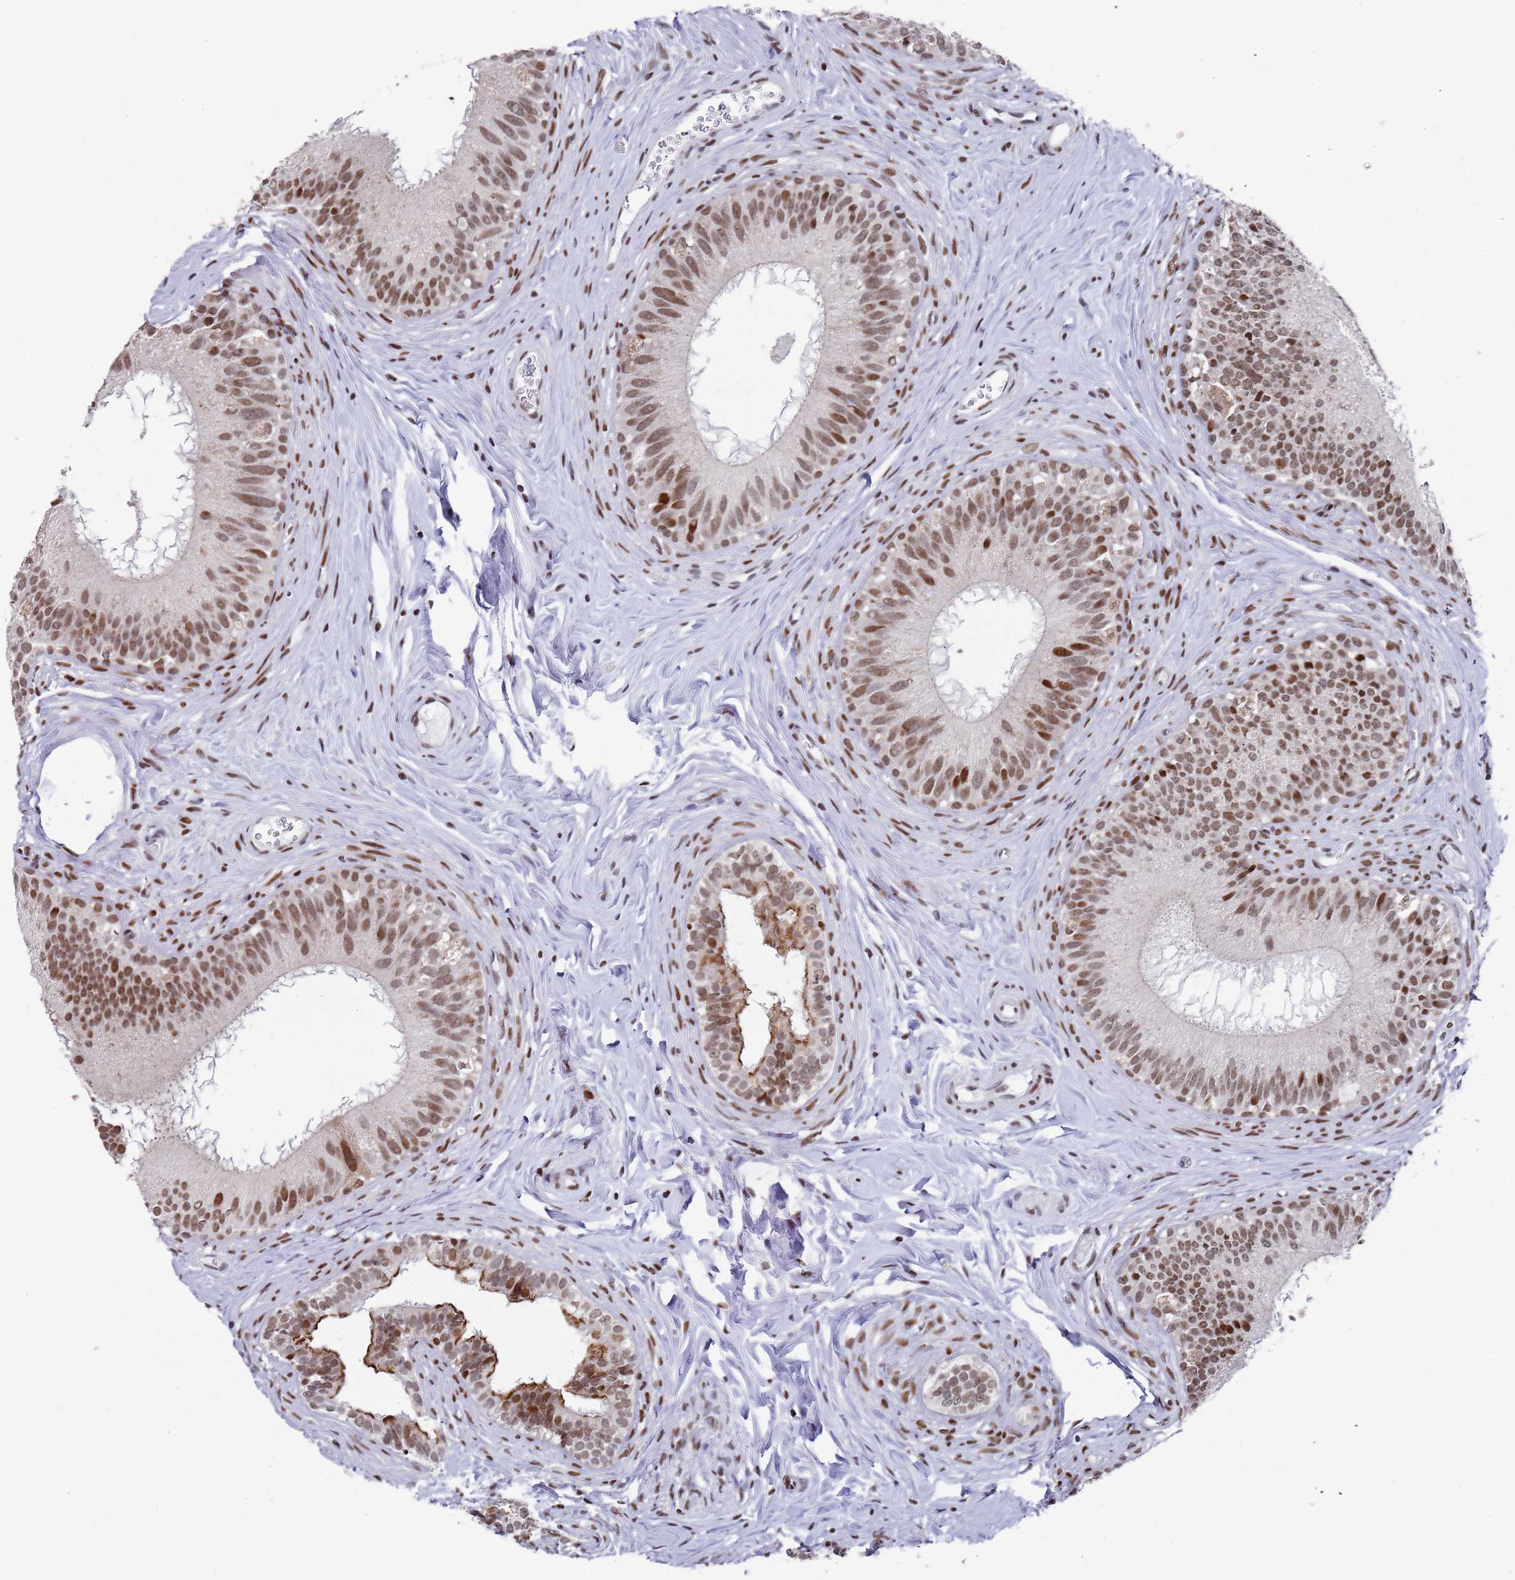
{"staining": {"intensity": "strong", "quantity": ">75%", "location": "nuclear"}, "tissue": "epididymis", "cell_type": "Glandular cells", "image_type": "normal", "snomed": [{"axis": "morphology", "description": "Normal tissue, NOS"}, {"axis": "topography", "description": "Epididymis"}], "caption": "This is a histology image of immunohistochemistry staining of unremarkable epididymis, which shows strong staining in the nuclear of glandular cells.", "gene": "COPS6", "patient": {"sex": "male", "age": 38}}